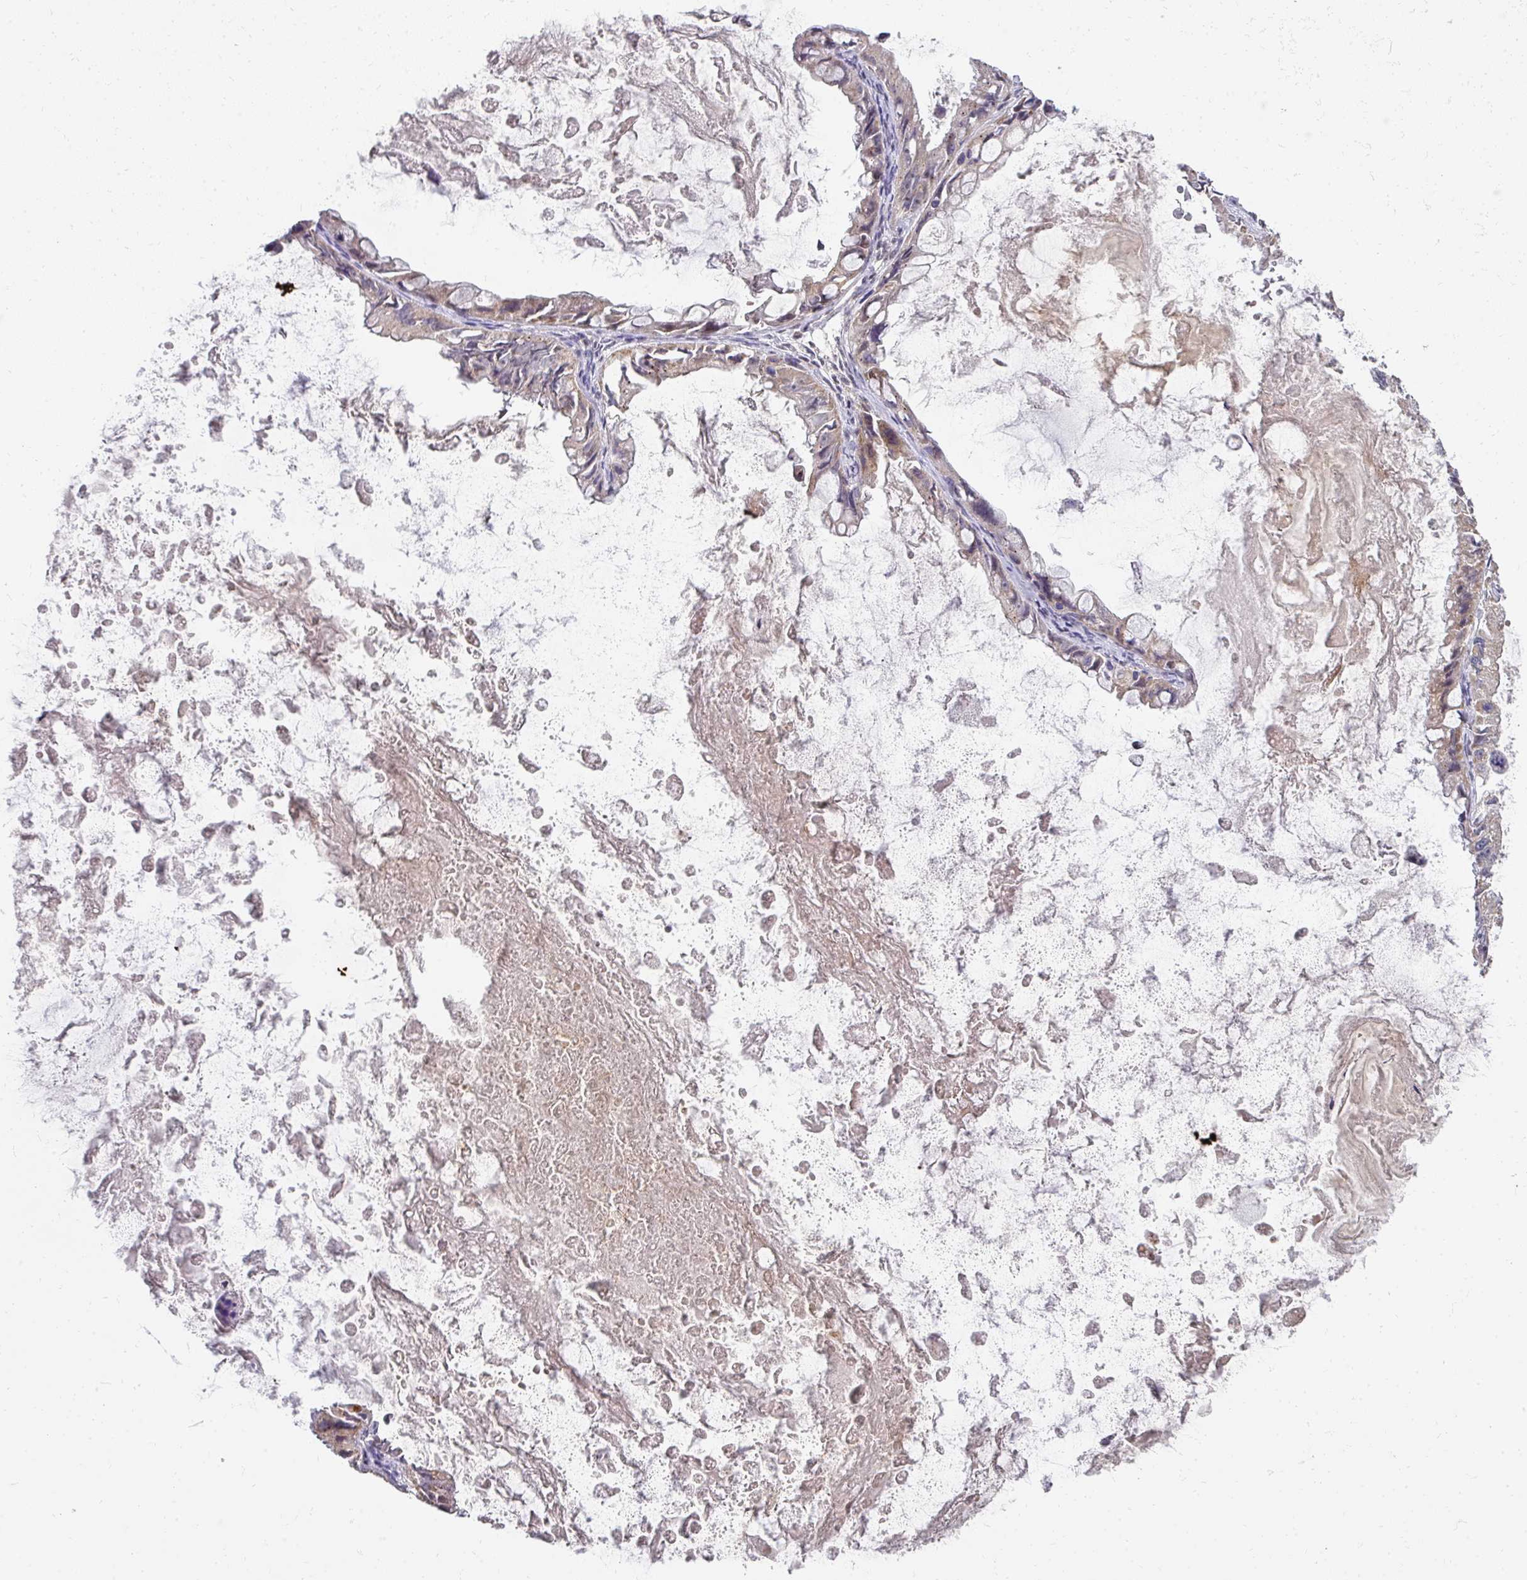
{"staining": {"intensity": "weak", "quantity": "25%-75%", "location": "cytoplasmic/membranous"}, "tissue": "ovarian cancer", "cell_type": "Tumor cells", "image_type": "cancer", "snomed": [{"axis": "morphology", "description": "Cystadenocarcinoma, mucinous, NOS"}, {"axis": "topography", "description": "Ovary"}], "caption": "The histopathology image shows staining of mucinous cystadenocarcinoma (ovarian), revealing weak cytoplasmic/membranous protein expression (brown color) within tumor cells.", "gene": "STK35", "patient": {"sex": "female", "age": 61}}